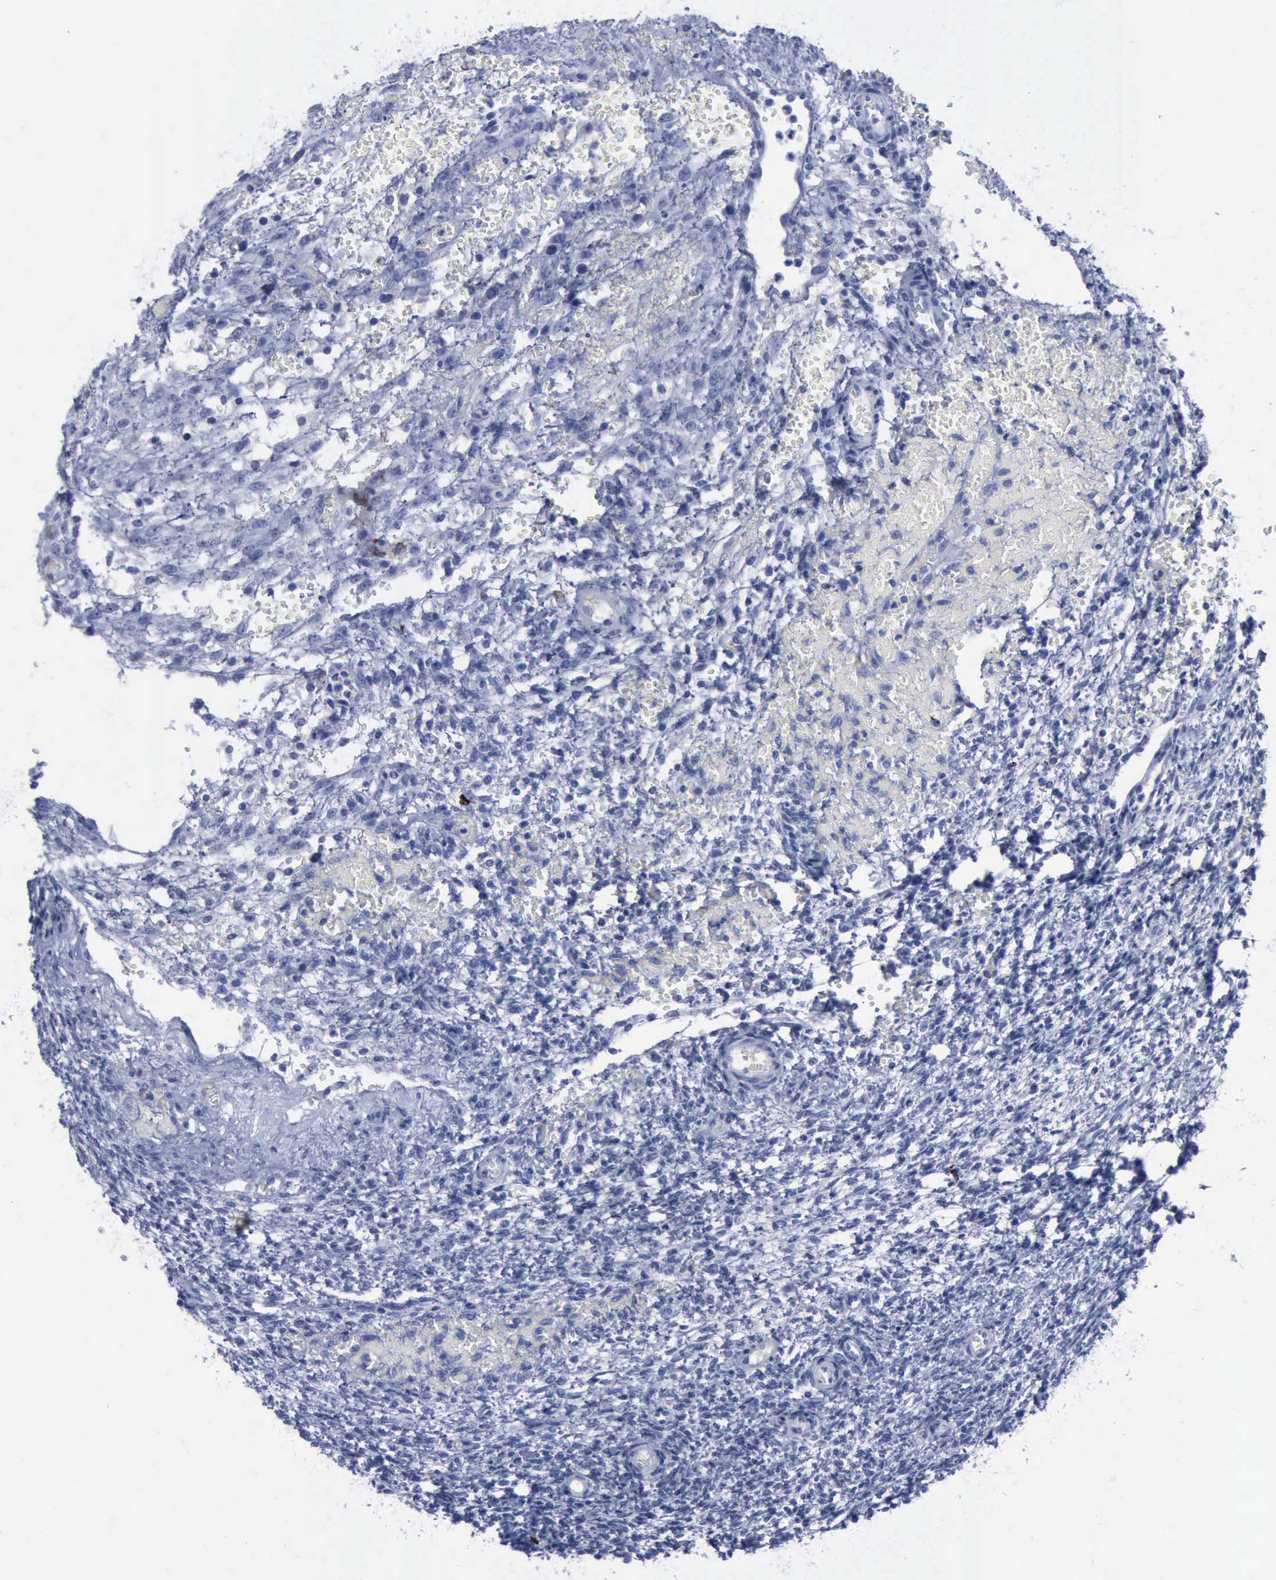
{"staining": {"intensity": "negative", "quantity": "none", "location": "none"}, "tissue": "ovary", "cell_type": "Ovarian stroma cells", "image_type": "normal", "snomed": [{"axis": "morphology", "description": "Normal tissue, NOS"}, {"axis": "topography", "description": "Ovary"}], "caption": "DAB immunohistochemical staining of benign human ovary shows no significant expression in ovarian stroma cells. Nuclei are stained in blue.", "gene": "NGFR", "patient": {"sex": "female", "age": 39}}